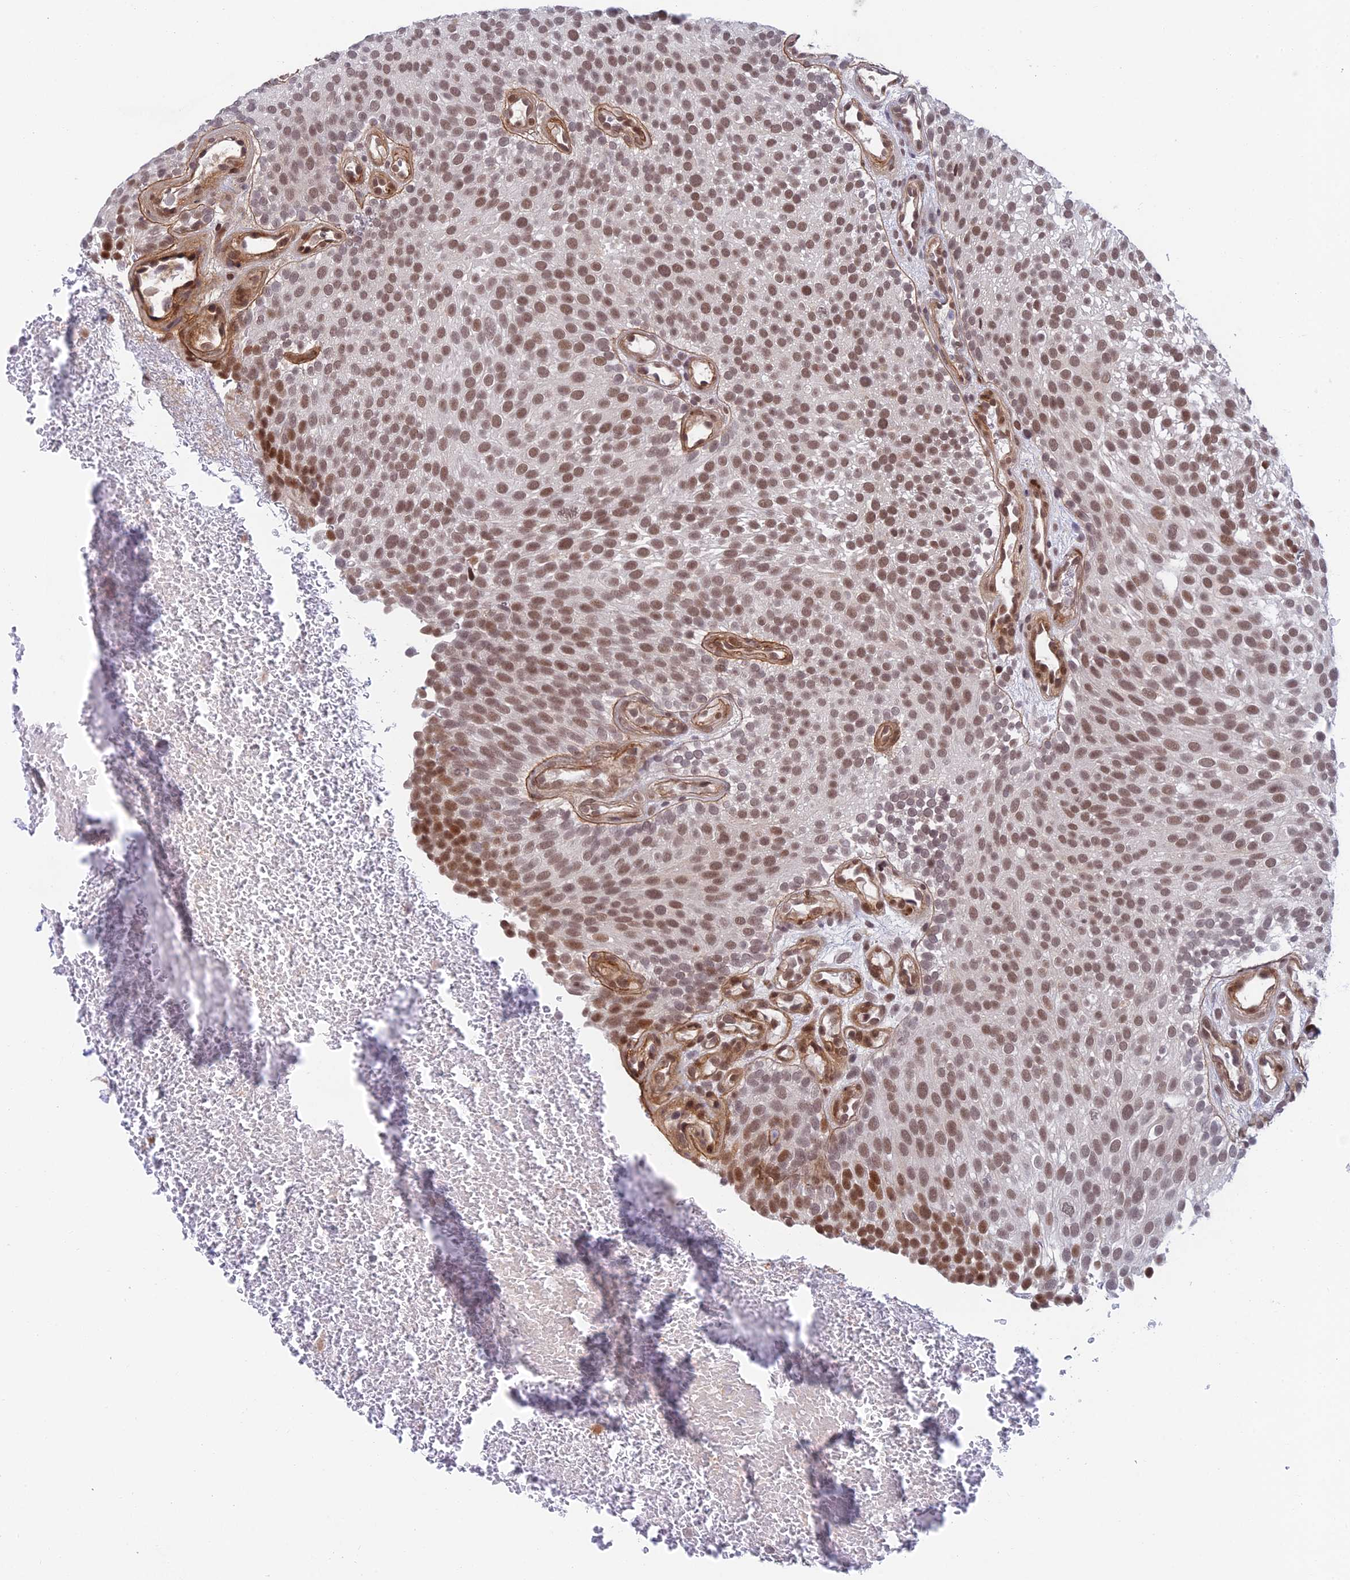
{"staining": {"intensity": "moderate", "quantity": ">75%", "location": "nuclear"}, "tissue": "urothelial cancer", "cell_type": "Tumor cells", "image_type": "cancer", "snomed": [{"axis": "morphology", "description": "Urothelial carcinoma, Low grade"}, {"axis": "topography", "description": "Urinary bladder"}], "caption": "Protein expression analysis of urothelial carcinoma (low-grade) reveals moderate nuclear expression in about >75% of tumor cells. The protein of interest is stained brown, and the nuclei are stained in blue (DAB IHC with brightfield microscopy, high magnification).", "gene": "NSMCE1", "patient": {"sex": "male", "age": 78}}